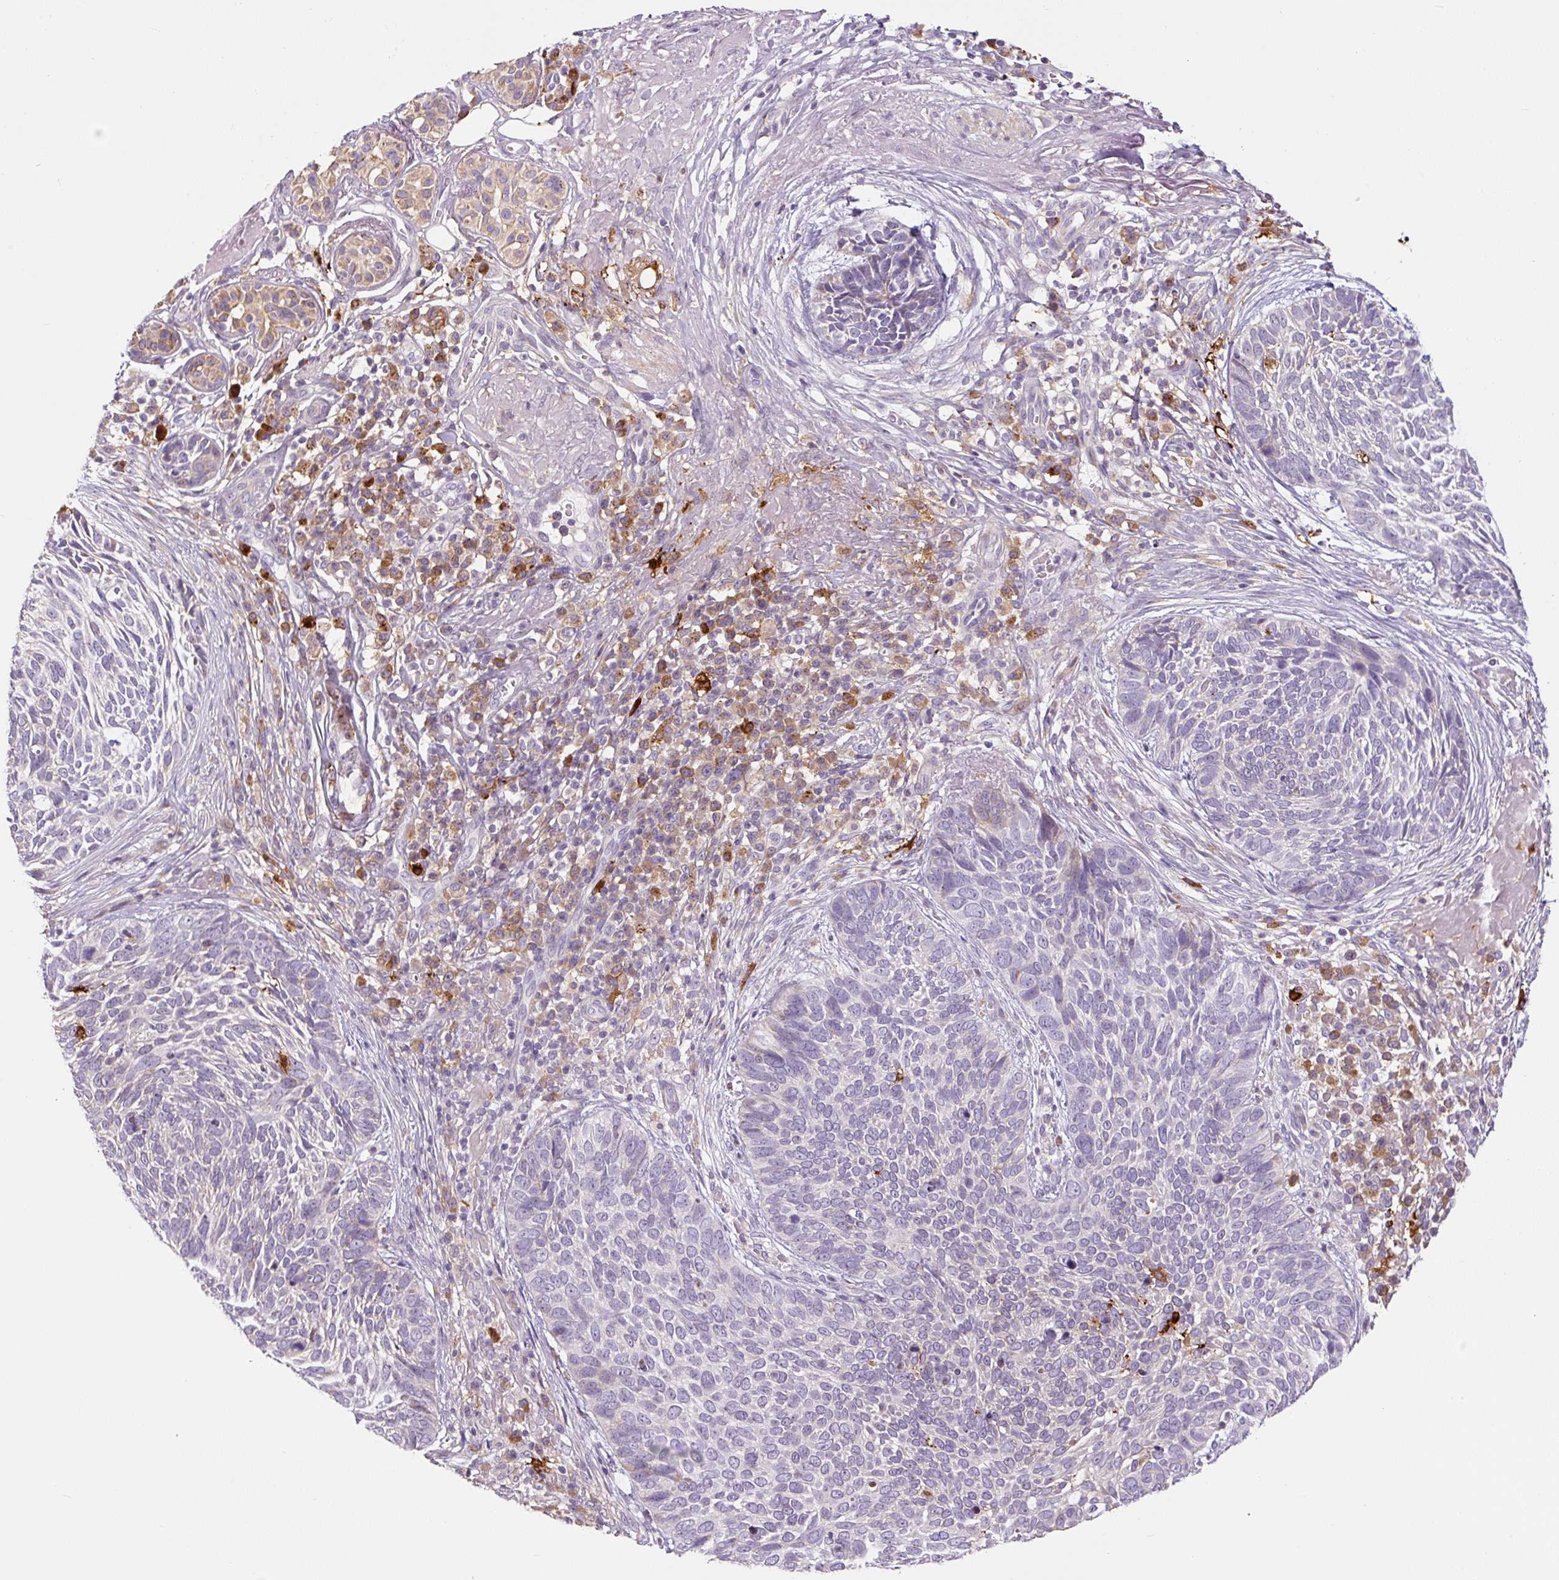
{"staining": {"intensity": "negative", "quantity": "none", "location": "none"}, "tissue": "skin cancer", "cell_type": "Tumor cells", "image_type": "cancer", "snomed": [{"axis": "morphology", "description": "Basal cell carcinoma"}, {"axis": "topography", "description": "Skin"}, {"axis": "topography", "description": "Skin of face"}], "caption": "There is no significant staining in tumor cells of skin cancer. (DAB immunohistochemistry (IHC), high magnification).", "gene": "FUT10", "patient": {"sex": "female", "age": 95}}